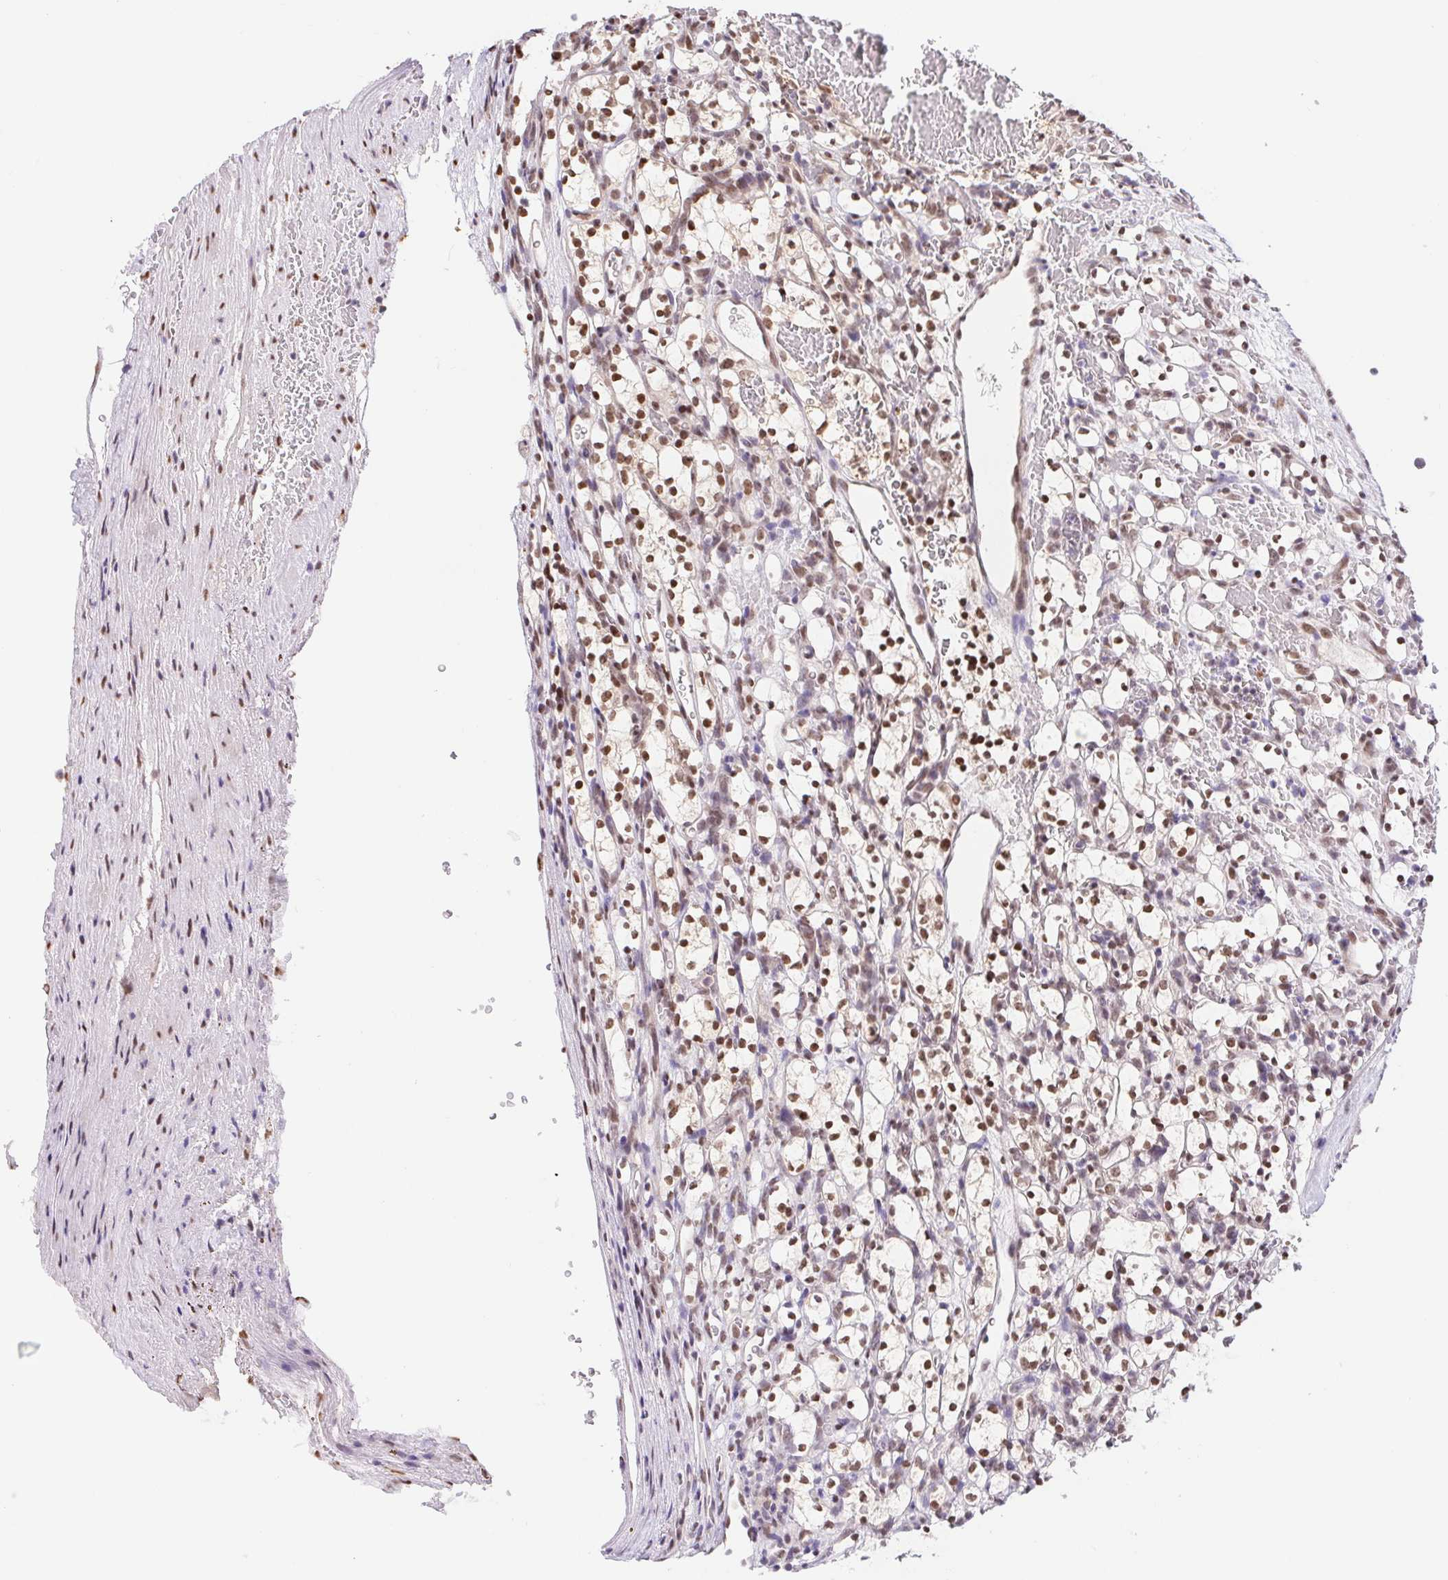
{"staining": {"intensity": "moderate", "quantity": ">75%", "location": "nuclear"}, "tissue": "renal cancer", "cell_type": "Tumor cells", "image_type": "cancer", "snomed": [{"axis": "morphology", "description": "Adenocarcinoma, NOS"}, {"axis": "topography", "description": "Kidney"}], "caption": "Adenocarcinoma (renal) tissue exhibits moderate nuclear expression in approximately >75% of tumor cells, visualized by immunohistochemistry.", "gene": "CAND1", "patient": {"sex": "female", "age": 69}}